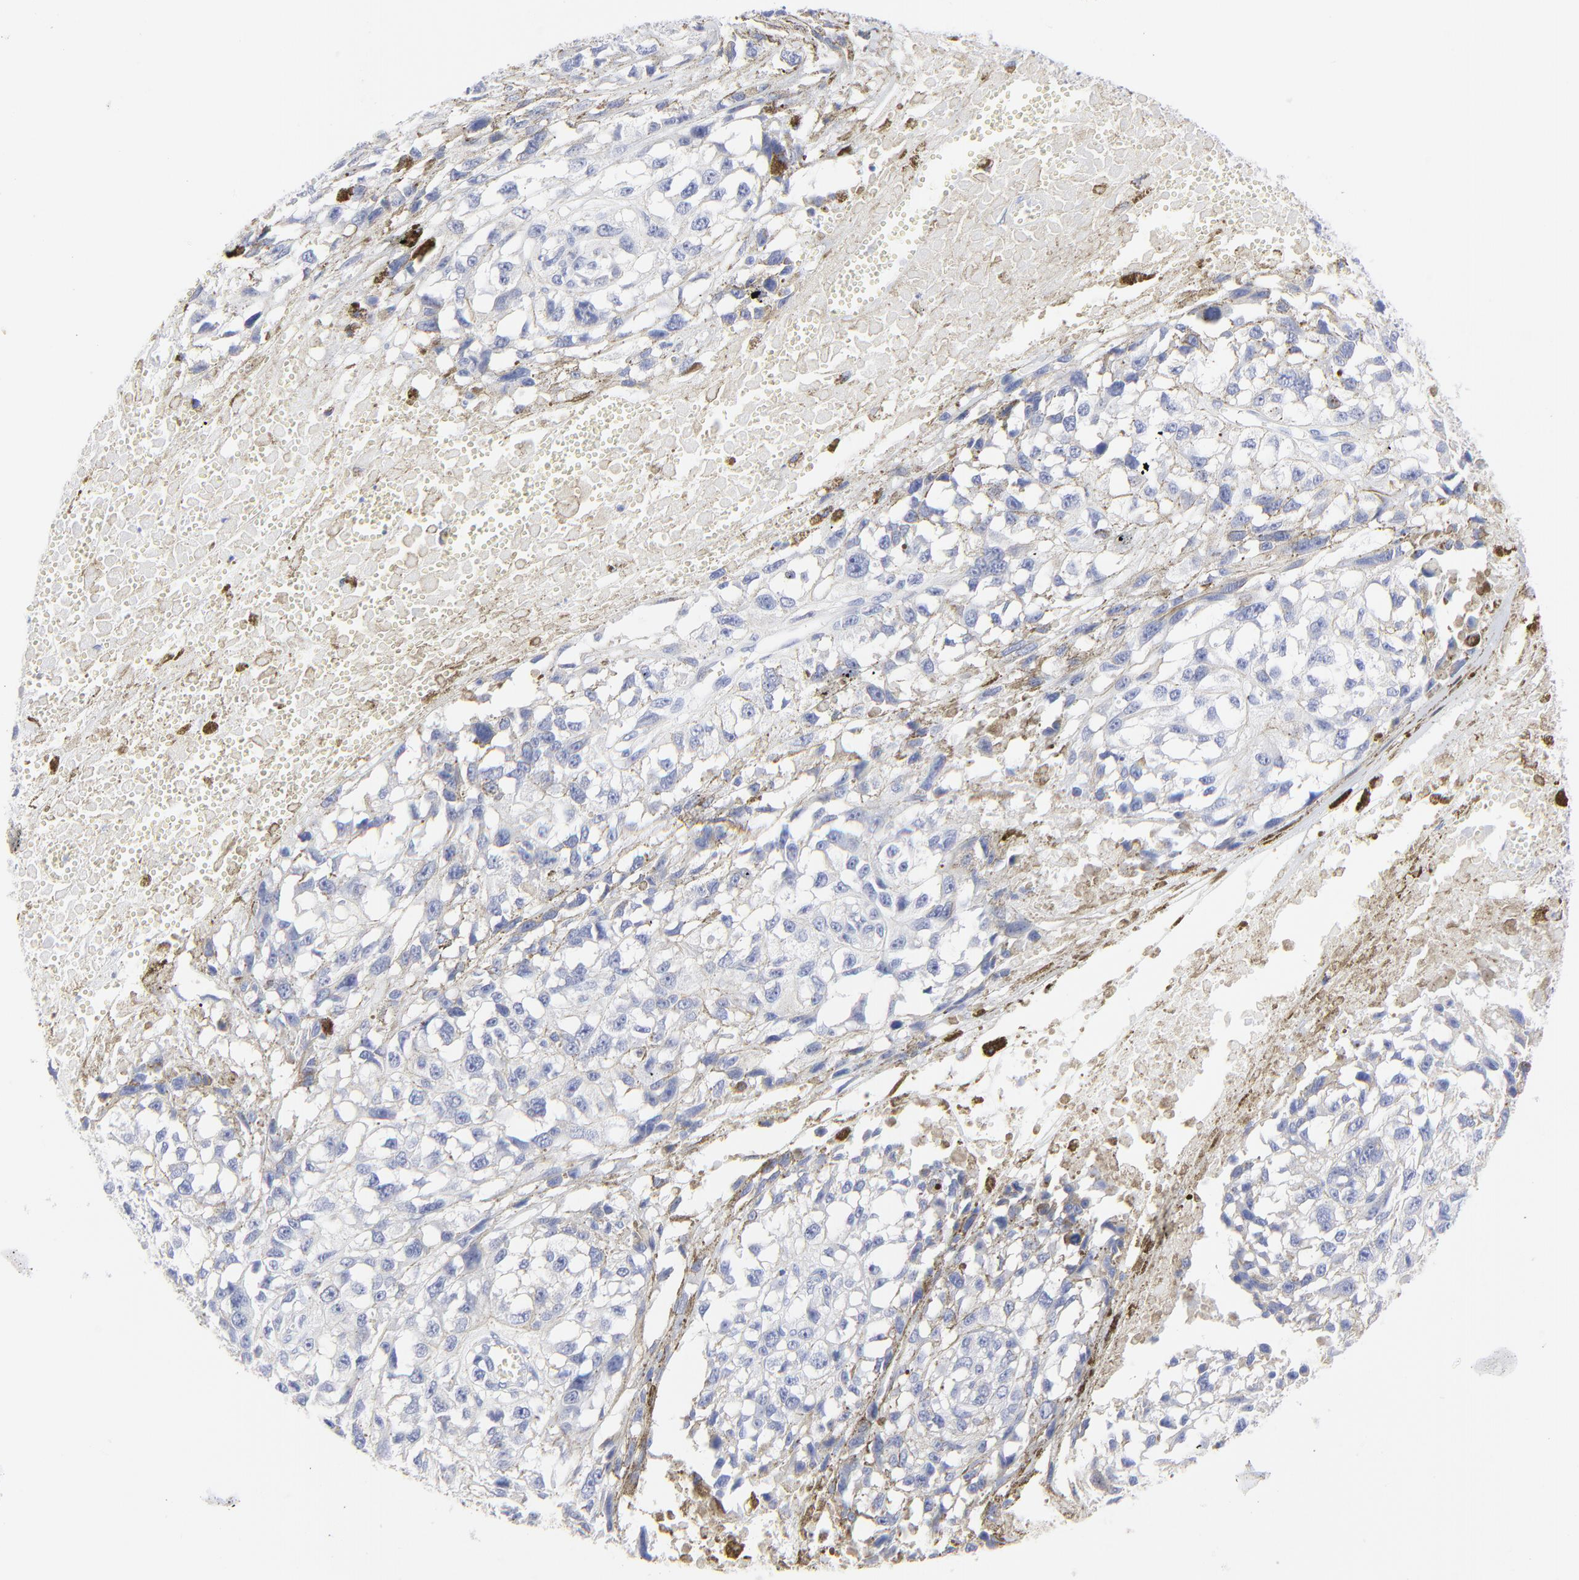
{"staining": {"intensity": "negative", "quantity": "none", "location": "none"}, "tissue": "melanoma", "cell_type": "Tumor cells", "image_type": "cancer", "snomed": [{"axis": "morphology", "description": "Malignant melanoma, Metastatic site"}, {"axis": "topography", "description": "Lymph node"}], "caption": "A high-resolution histopathology image shows immunohistochemistry staining of melanoma, which exhibits no significant positivity in tumor cells.", "gene": "PSD3", "patient": {"sex": "male", "age": 59}}